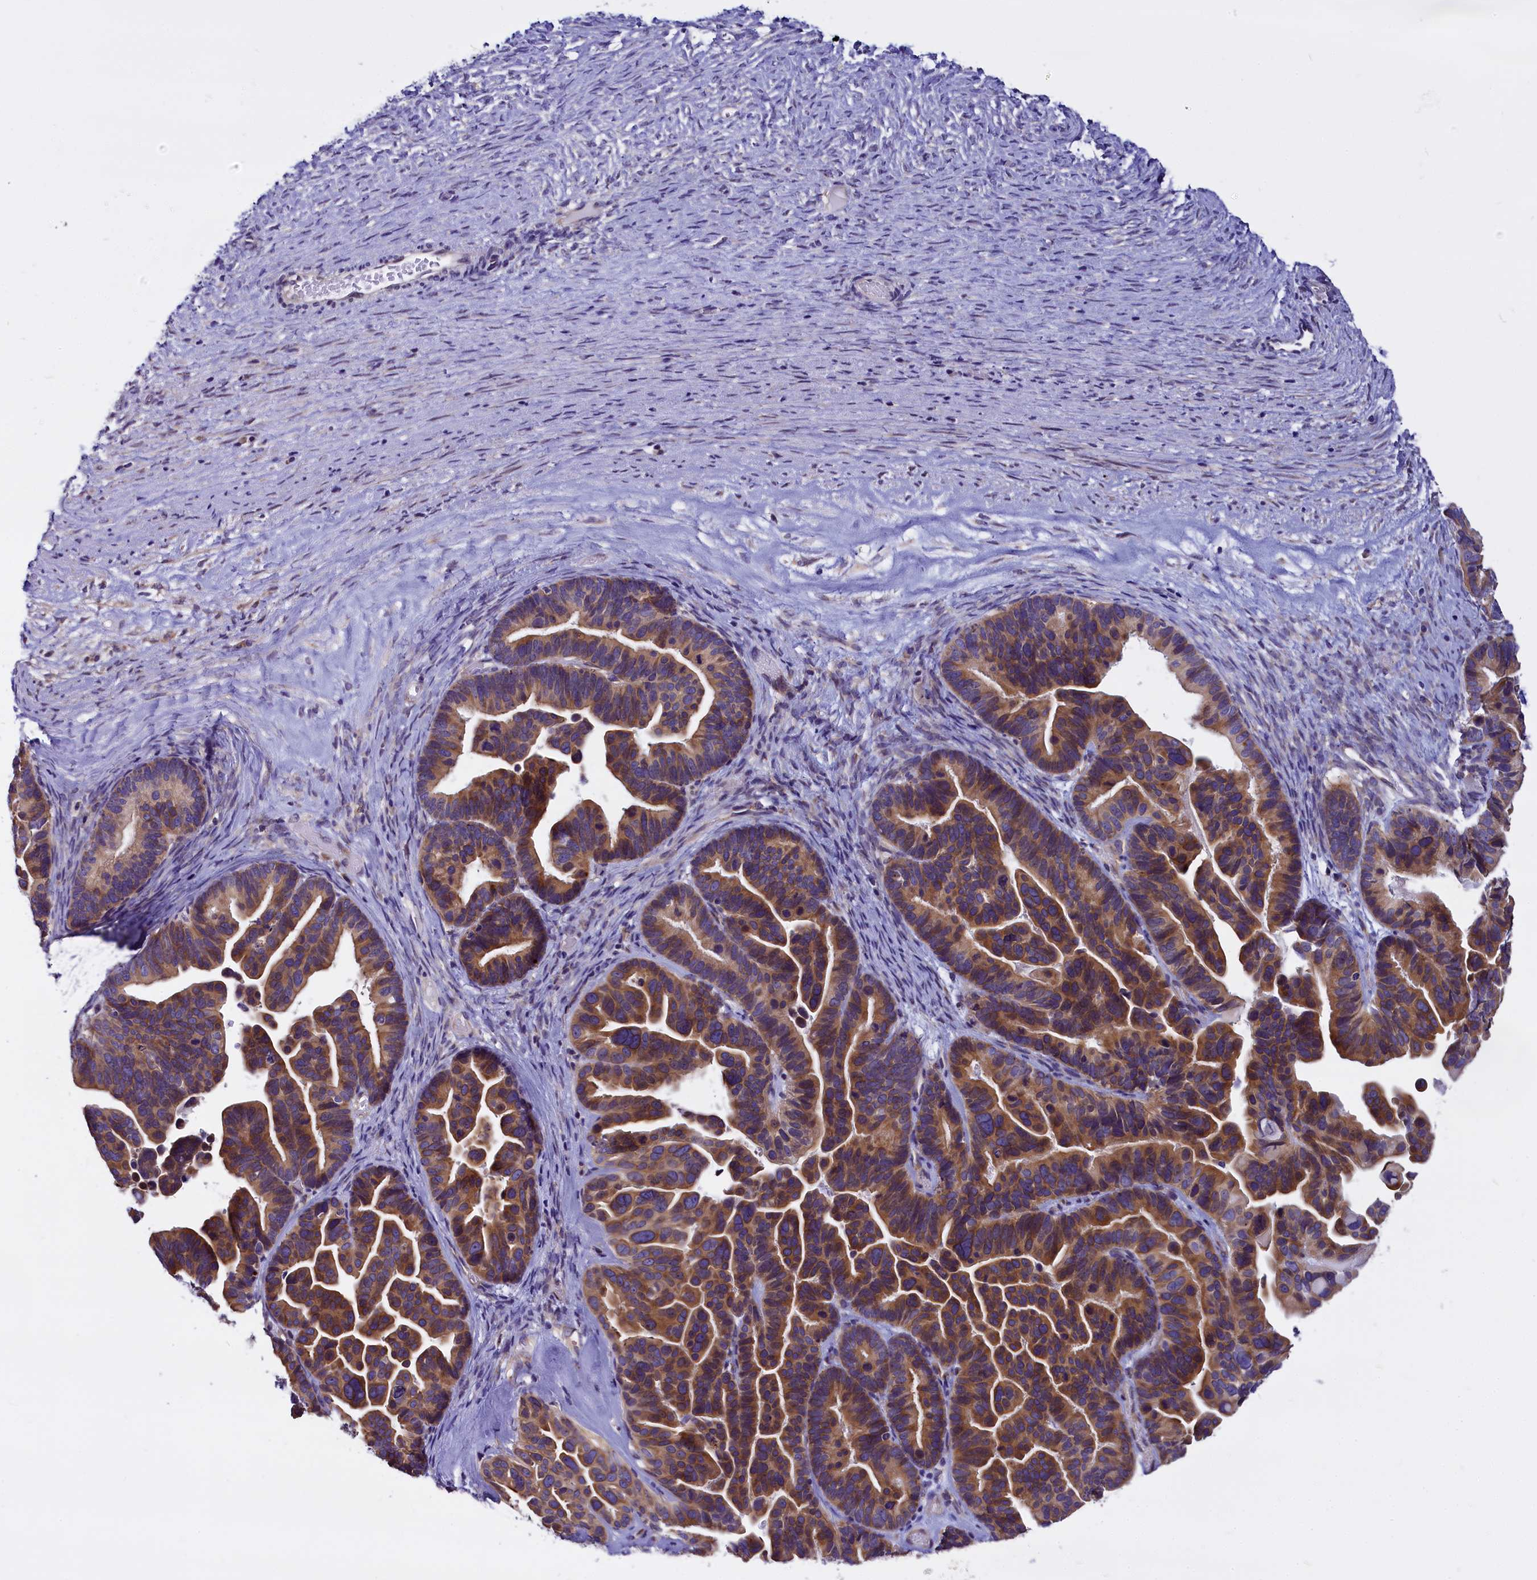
{"staining": {"intensity": "moderate", "quantity": ">75%", "location": "cytoplasmic/membranous"}, "tissue": "ovarian cancer", "cell_type": "Tumor cells", "image_type": "cancer", "snomed": [{"axis": "morphology", "description": "Cystadenocarcinoma, serous, NOS"}, {"axis": "topography", "description": "Ovary"}], "caption": "An immunohistochemistry micrograph of neoplastic tissue is shown. Protein staining in brown highlights moderate cytoplasmic/membranous positivity in ovarian serous cystadenocarcinoma within tumor cells.", "gene": "CEP170", "patient": {"sex": "female", "age": 56}}